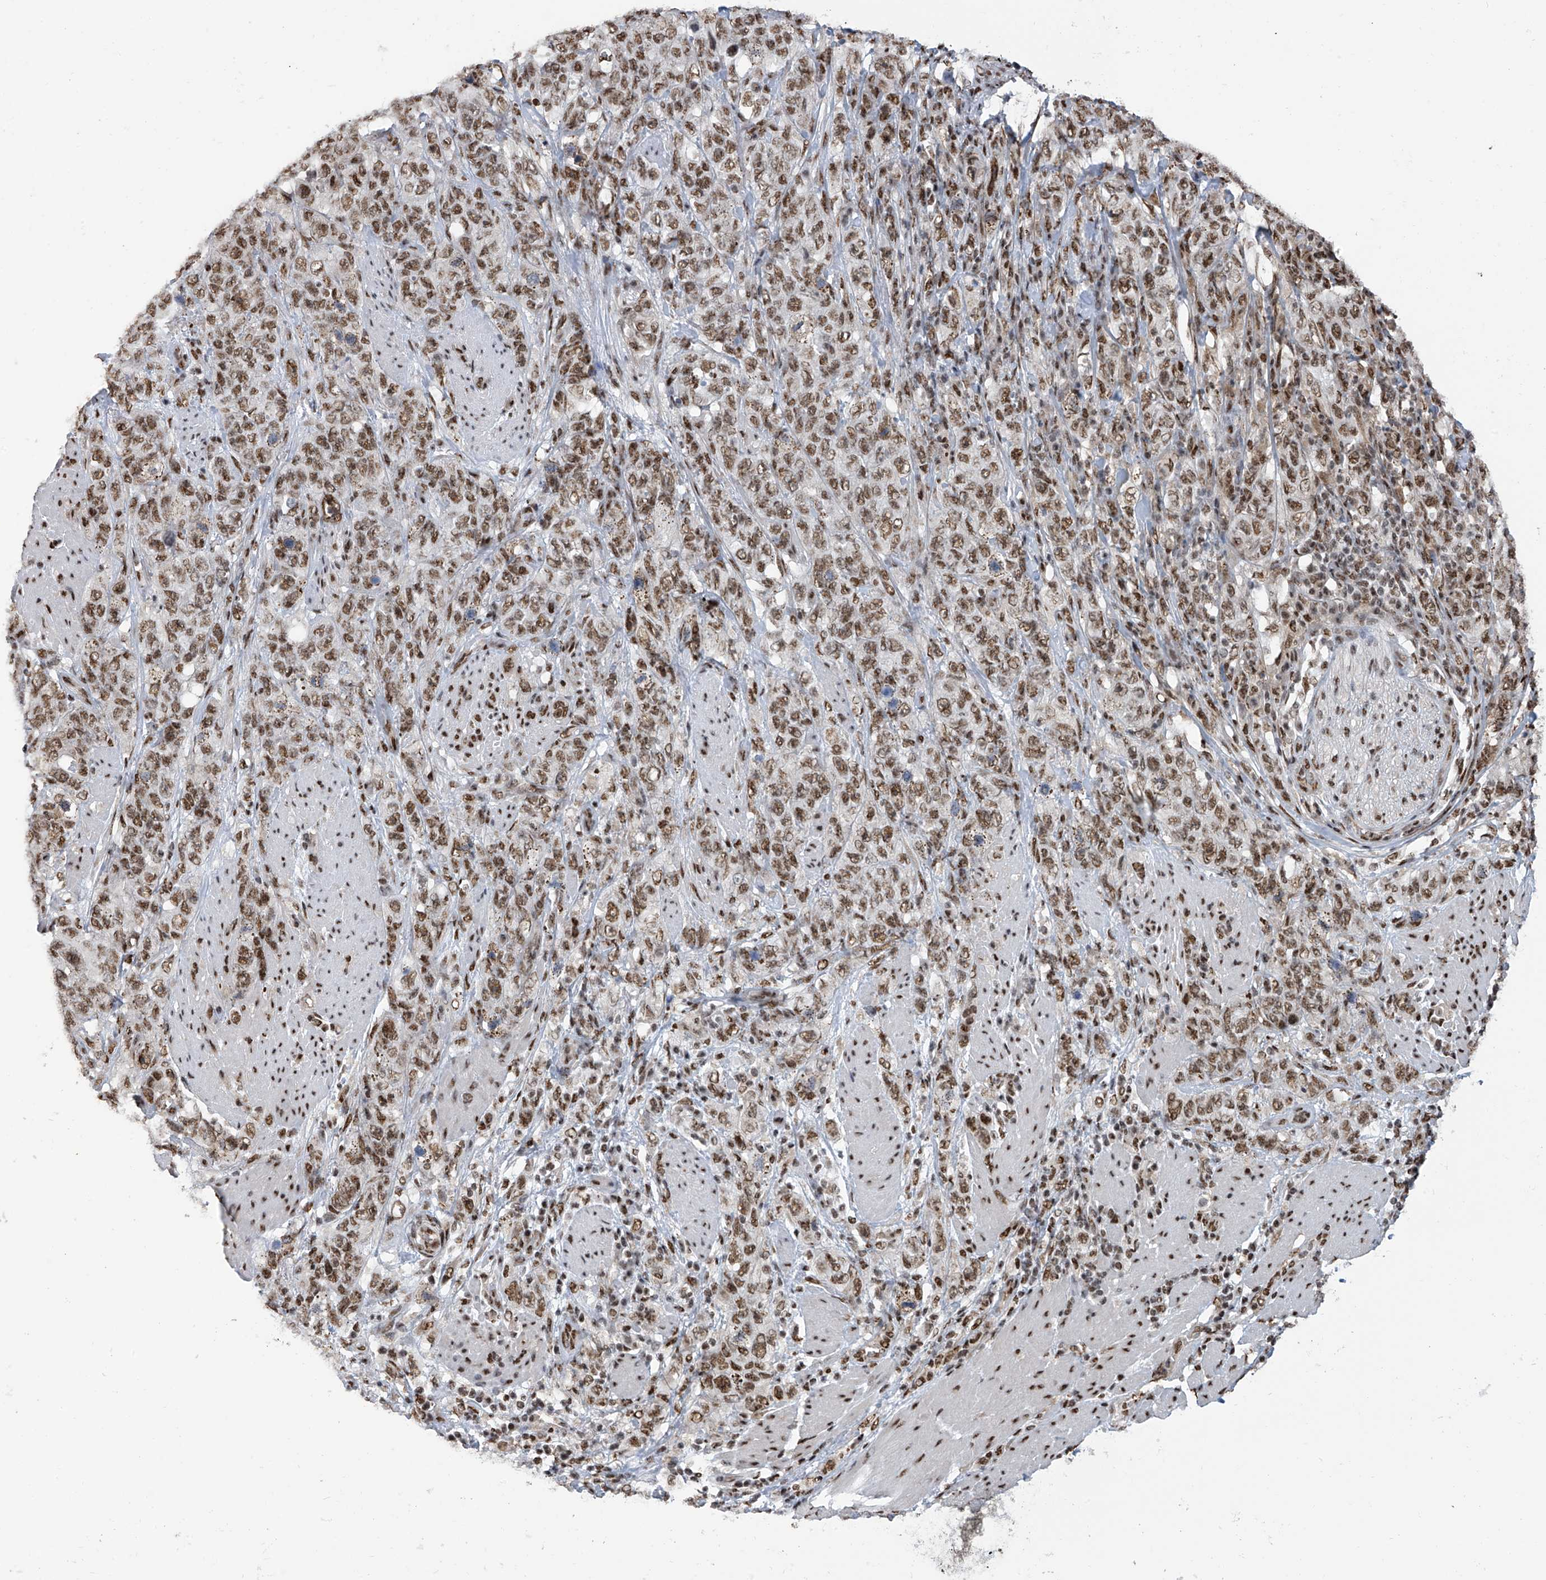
{"staining": {"intensity": "moderate", "quantity": ">75%", "location": "nuclear"}, "tissue": "stomach cancer", "cell_type": "Tumor cells", "image_type": "cancer", "snomed": [{"axis": "morphology", "description": "Adenocarcinoma, NOS"}, {"axis": "topography", "description": "Stomach"}], "caption": "Protein expression analysis of adenocarcinoma (stomach) displays moderate nuclear staining in approximately >75% of tumor cells.", "gene": "APLF", "patient": {"sex": "male", "age": 48}}